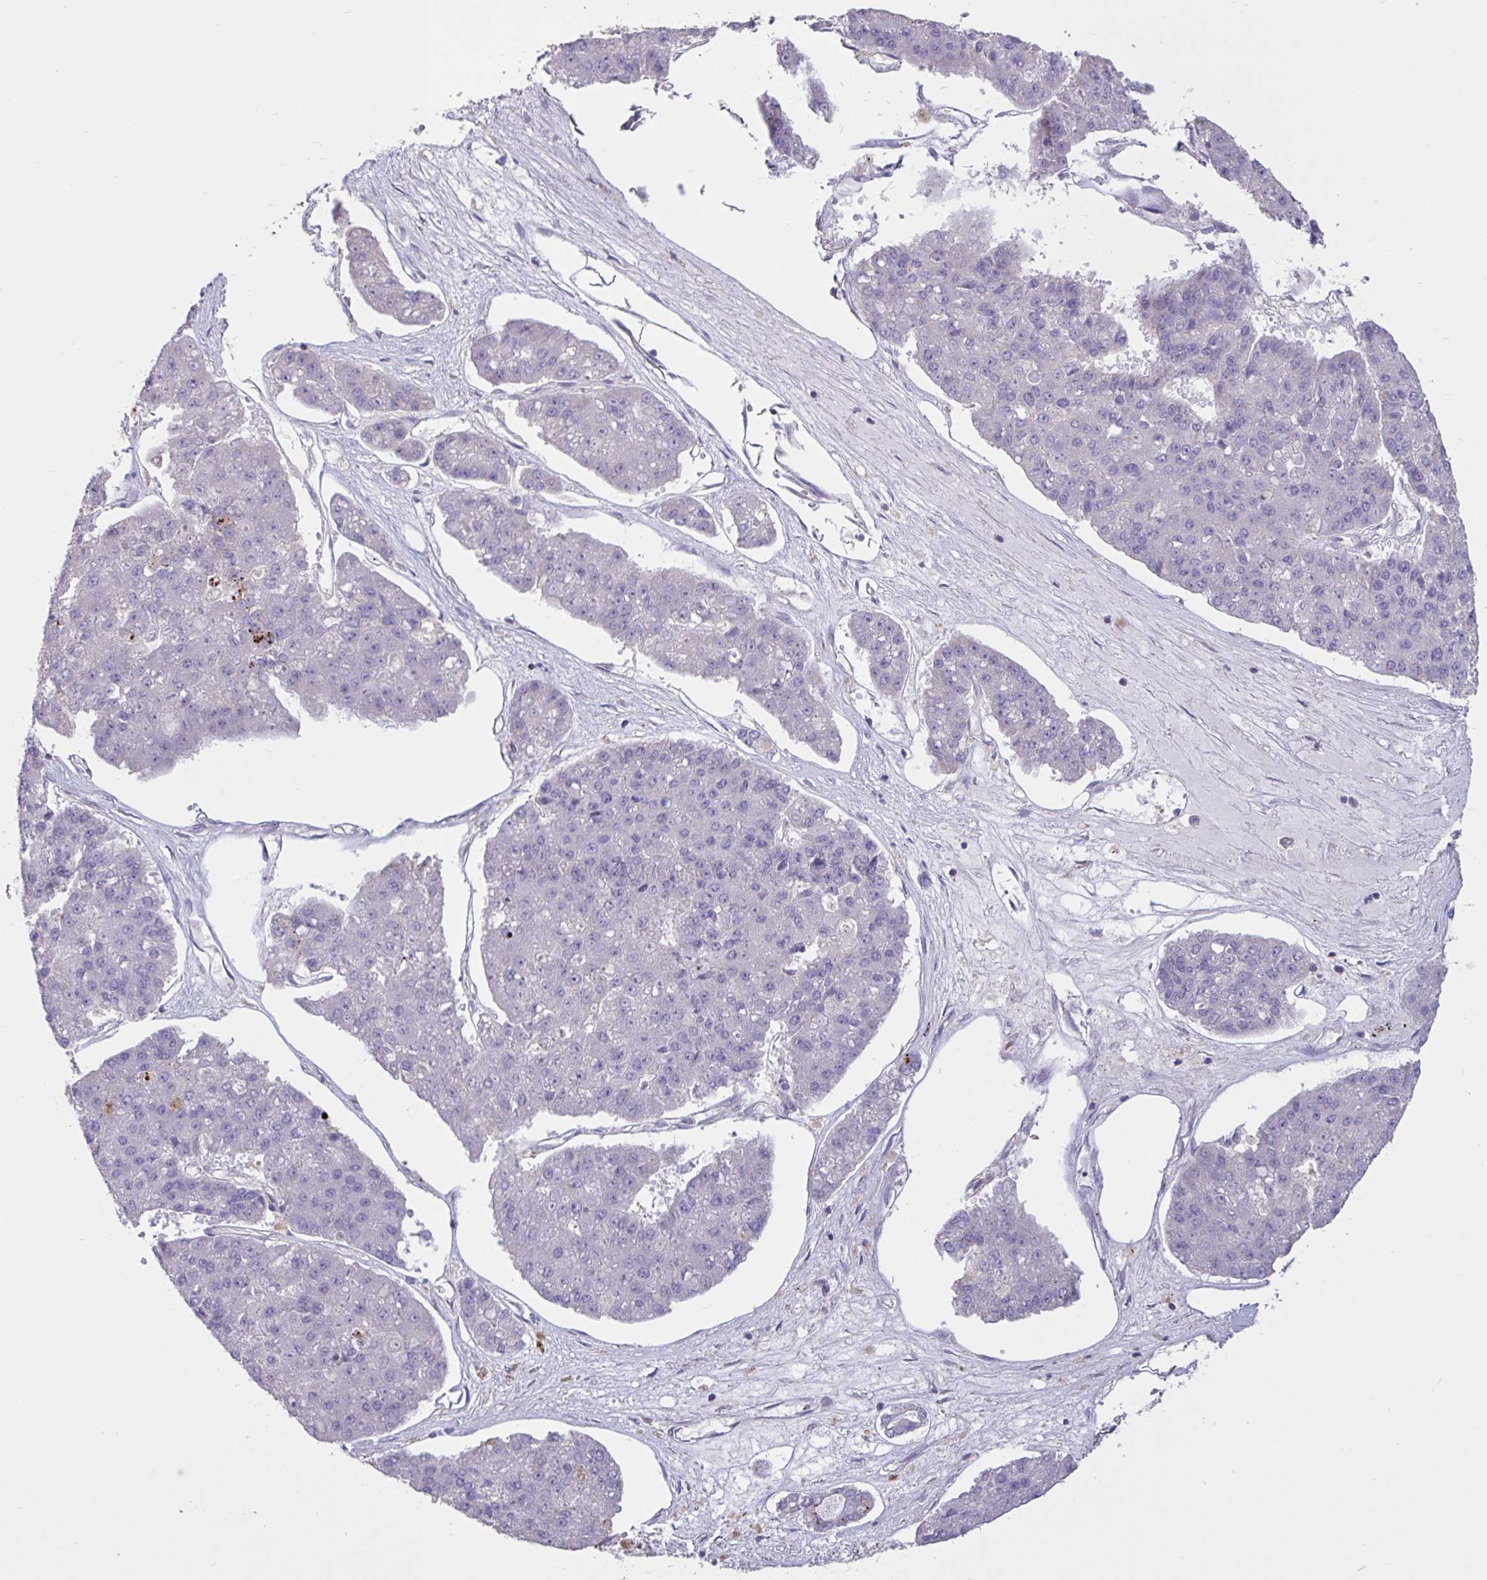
{"staining": {"intensity": "negative", "quantity": "none", "location": "none"}, "tissue": "pancreatic cancer", "cell_type": "Tumor cells", "image_type": "cancer", "snomed": [{"axis": "morphology", "description": "Adenocarcinoma, NOS"}, {"axis": "topography", "description": "Pancreas"}], "caption": "This is a histopathology image of IHC staining of pancreatic adenocarcinoma, which shows no positivity in tumor cells.", "gene": "DDX39A", "patient": {"sex": "male", "age": 50}}